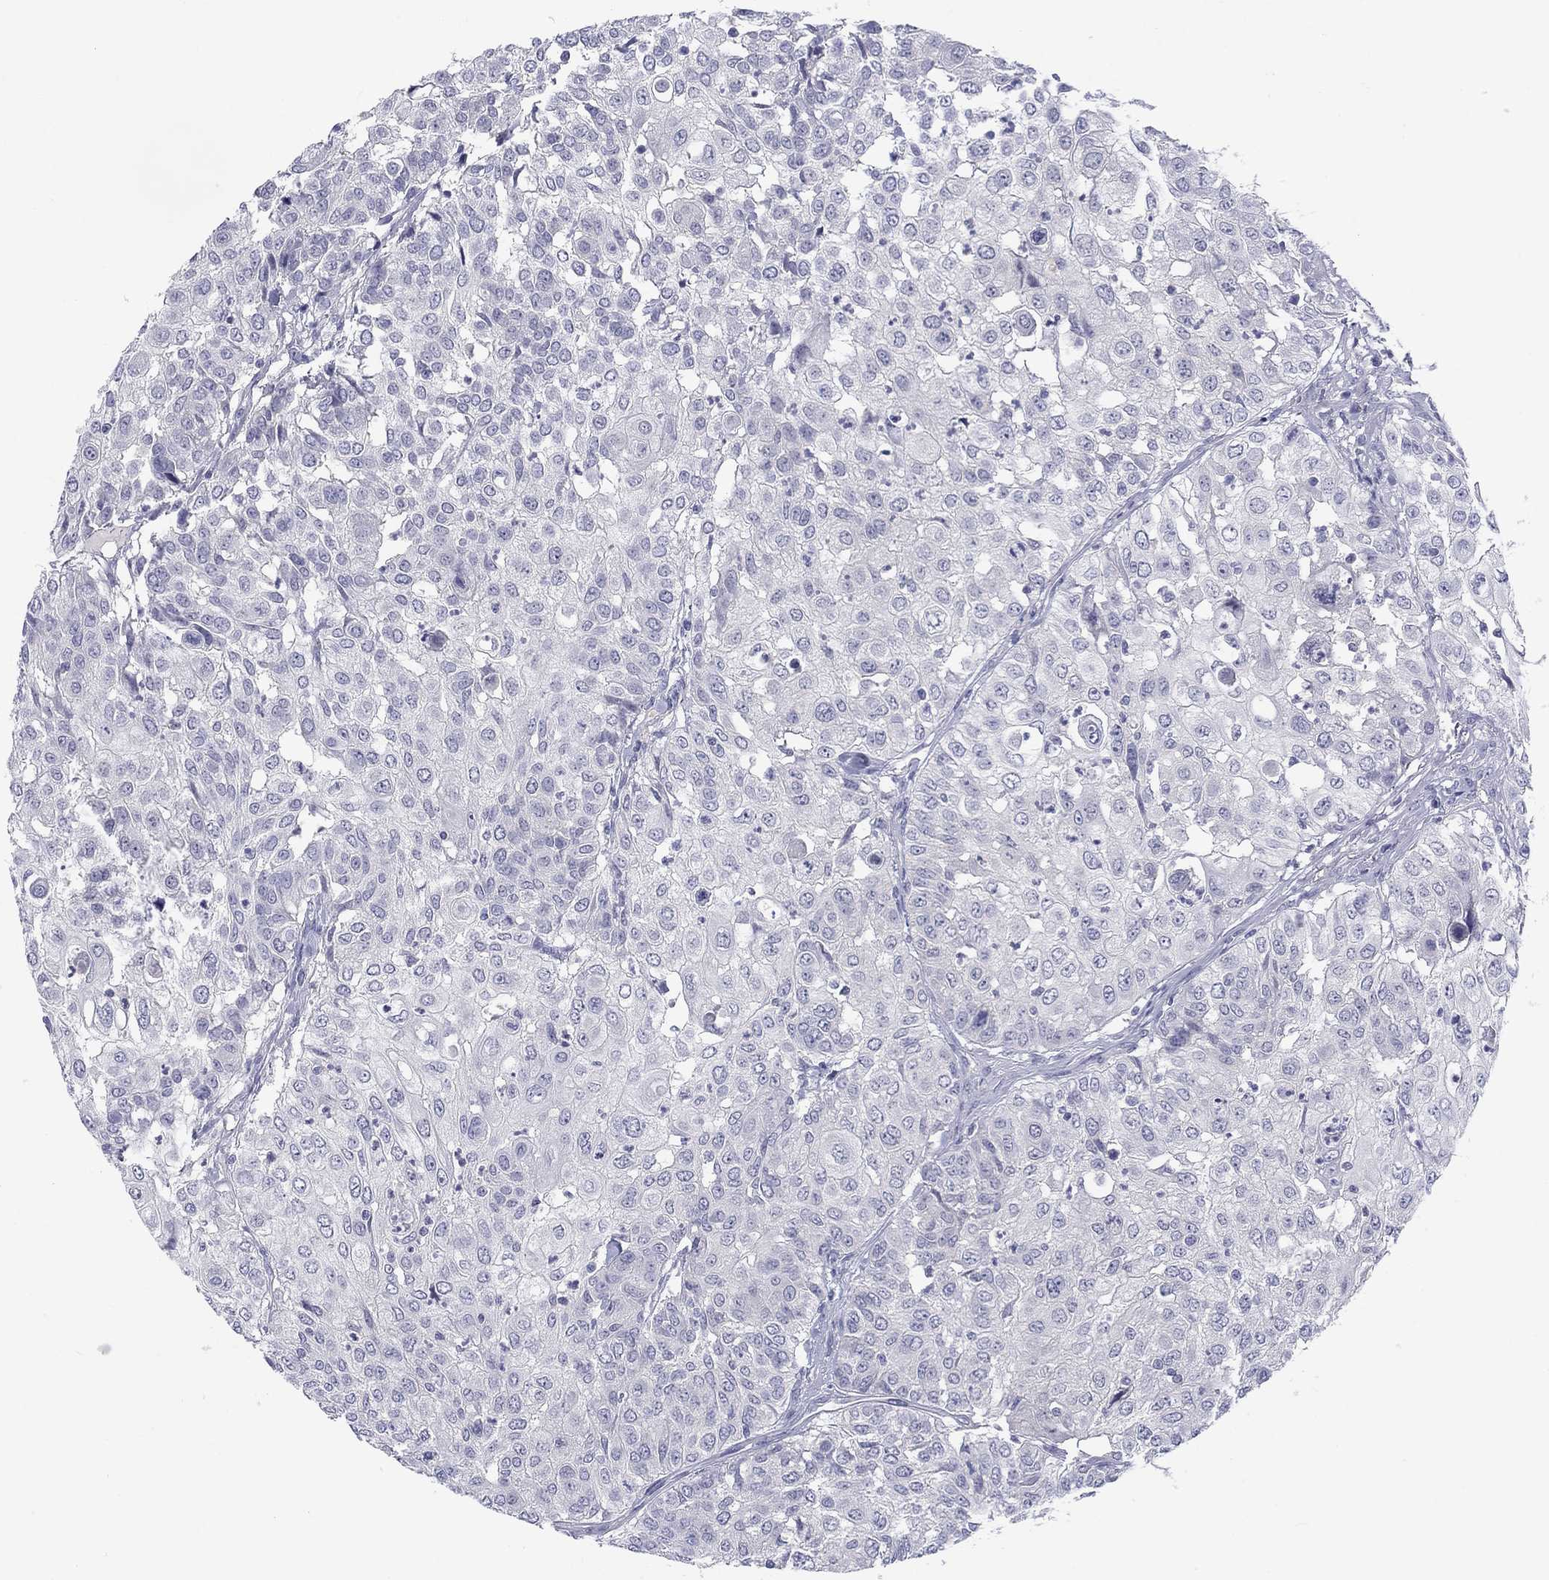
{"staining": {"intensity": "negative", "quantity": "none", "location": "none"}, "tissue": "urothelial cancer", "cell_type": "Tumor cells", "image_type": "cancer", "snomed": [{"axis": "morphology", "description": "Urothelial carcinoma, High grade"}, {"axis": "topography", "description": "Urinary bladder"}], "caption": "Immunohistochemistry (IHC) micrograph of neoplastic tissue: human urothelial cancer stained with DAB (3,3'-diaminobenzidine) exhibits no significant protein positivity in tumor cells. (IHC, brightfield microscopy, high magnification).", "gene": "CACNA1A", "patient": {"sex": "female", "age": 79}}